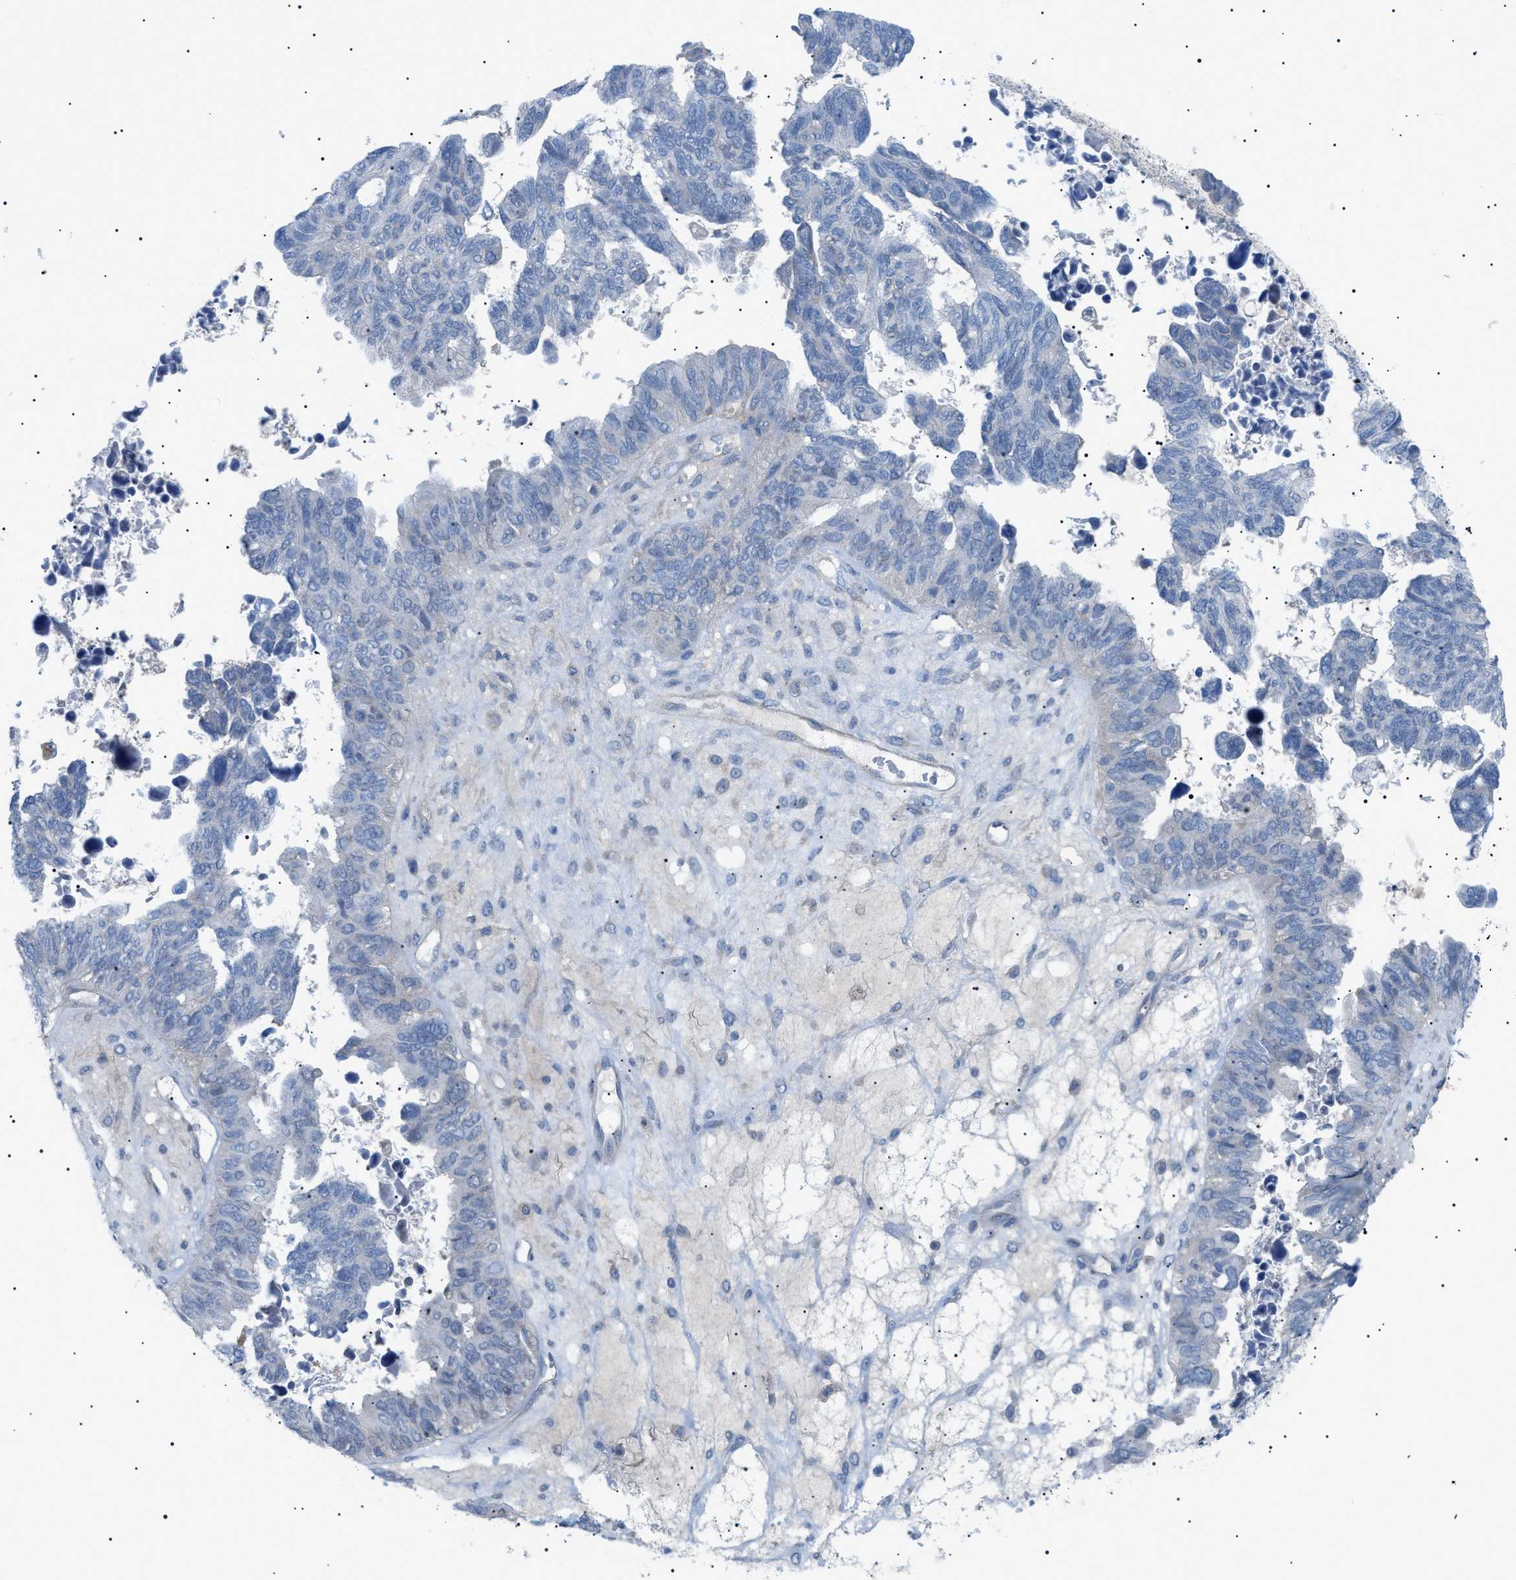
{"staining": {"intensity": "negative", "quantity": "none", "location": "none"}, "tissue": "ovarian cancer", "cell_type": "Tumor cells", "image_type": "cancer", "snomed": [{"axis": "morphology", "description": "Cystadenocarcinoma, serous, NOS"}, {"axis": "topography", "description": "Ovary"}], "caption": "Immunohistochemistry (IHC) photomicrograph of neoplastic tissue: serous cystadenocarcinoma (ovarian) stained with DAB reveals no significant protein positivity in tumor cells. (Brightfield microscopy of DAB immunohistochemistry (IHC) at high magnification).", "gene": "ADAMTS1", "patient": {"sex": "female", "age": 79}}